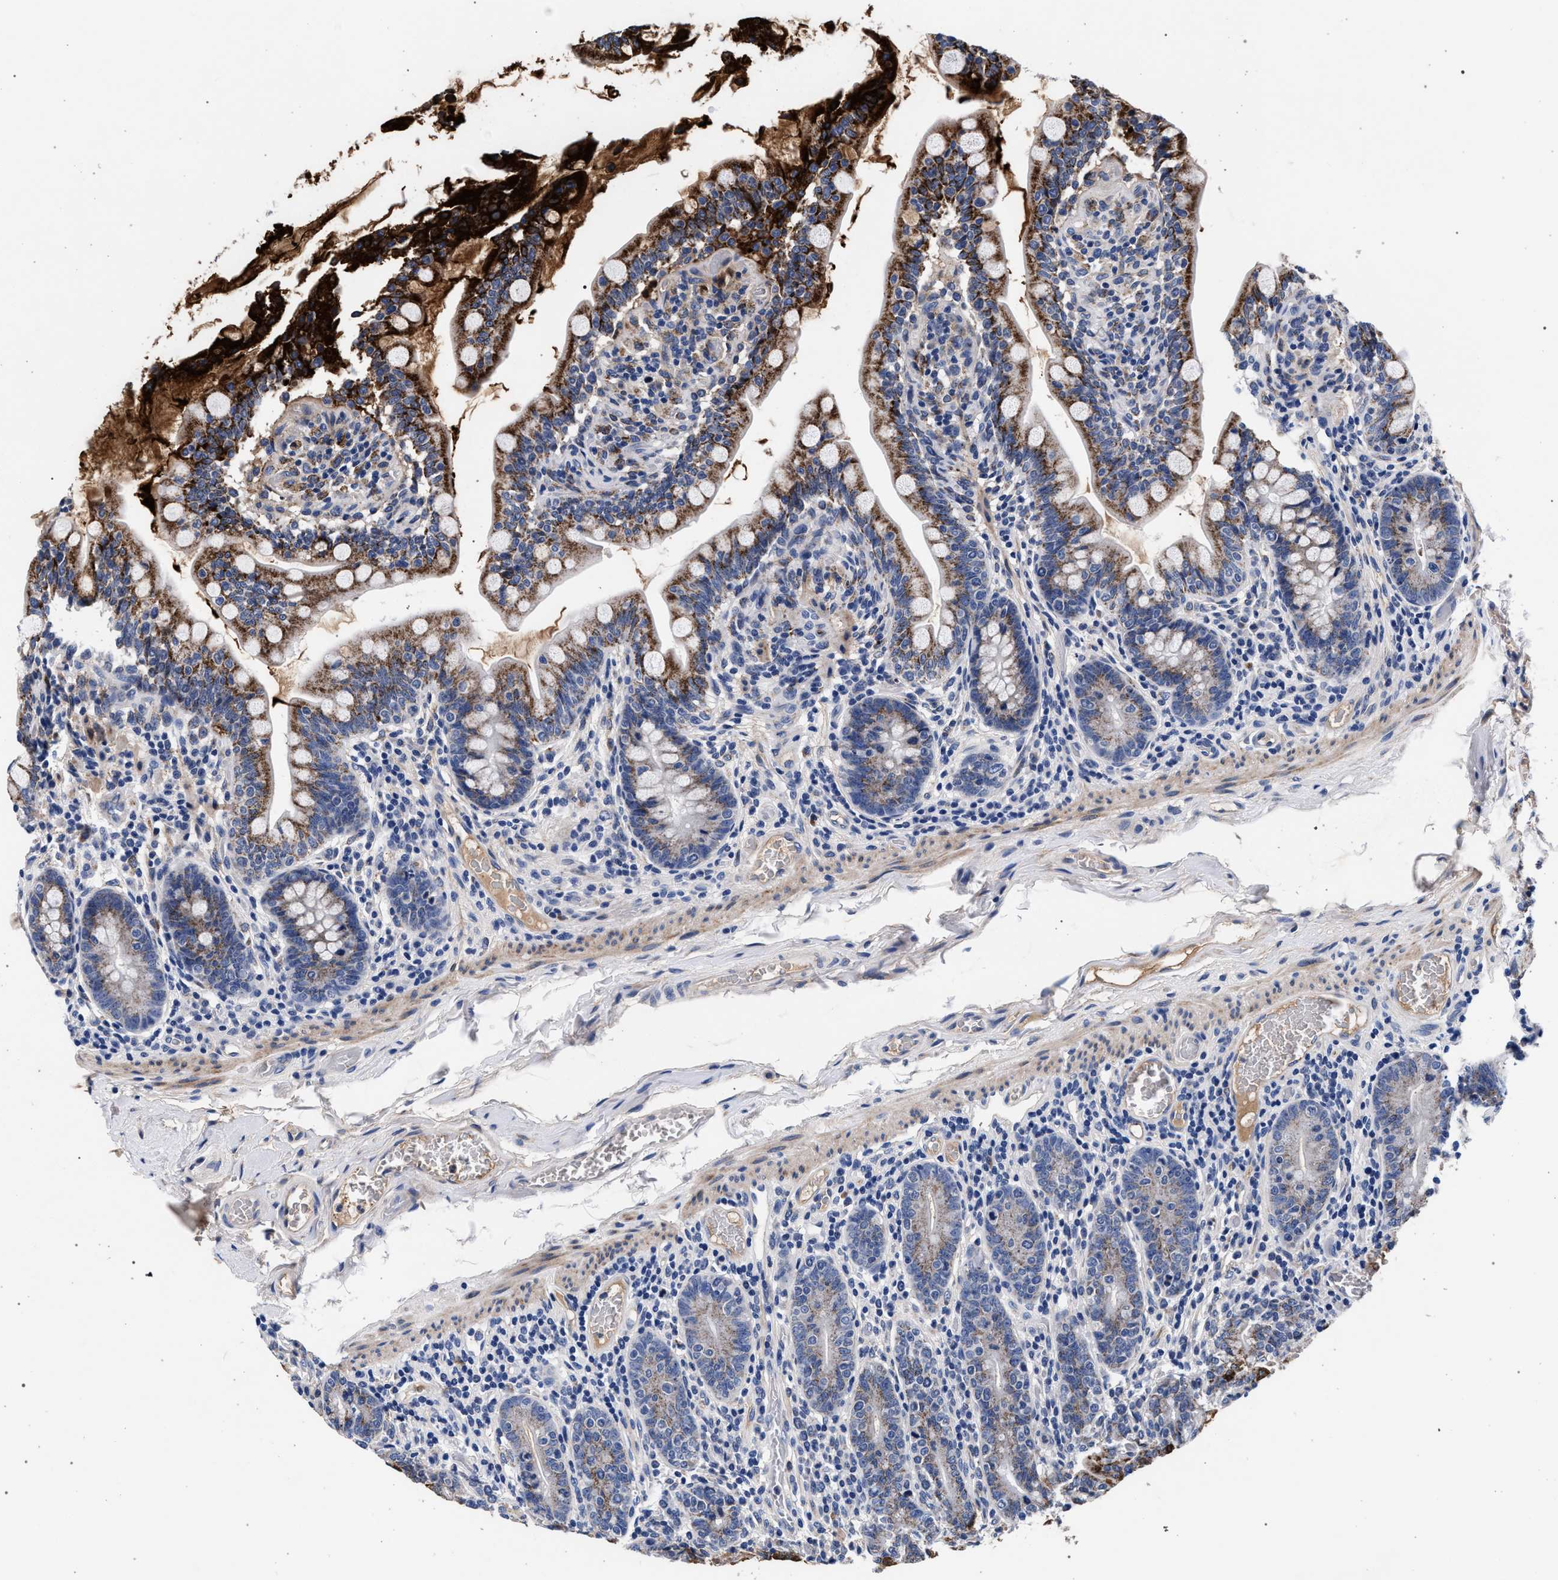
{"staining": {"intensity": "strong", "quantity": "25%-75%", "location": "cytoplasmic/membranous"}, "tissue": "small intestine", "cell_type": "Glandular cells", "image_type": "normal", "snomed": [{"axis": "morphology", "description": "Normal tissue, NOS"}, {"axis": "topography", "description": "Small intestine"}], "caption": "This photomicrograph demonstrates immunohistochemistry staining of normal human small intestine, with high strong cytoplasmic/membranous expression in approximately 25%-75% of glandular cells.", "gene": "ACOX1", "patient": {"sex": "female", "age": 56}}